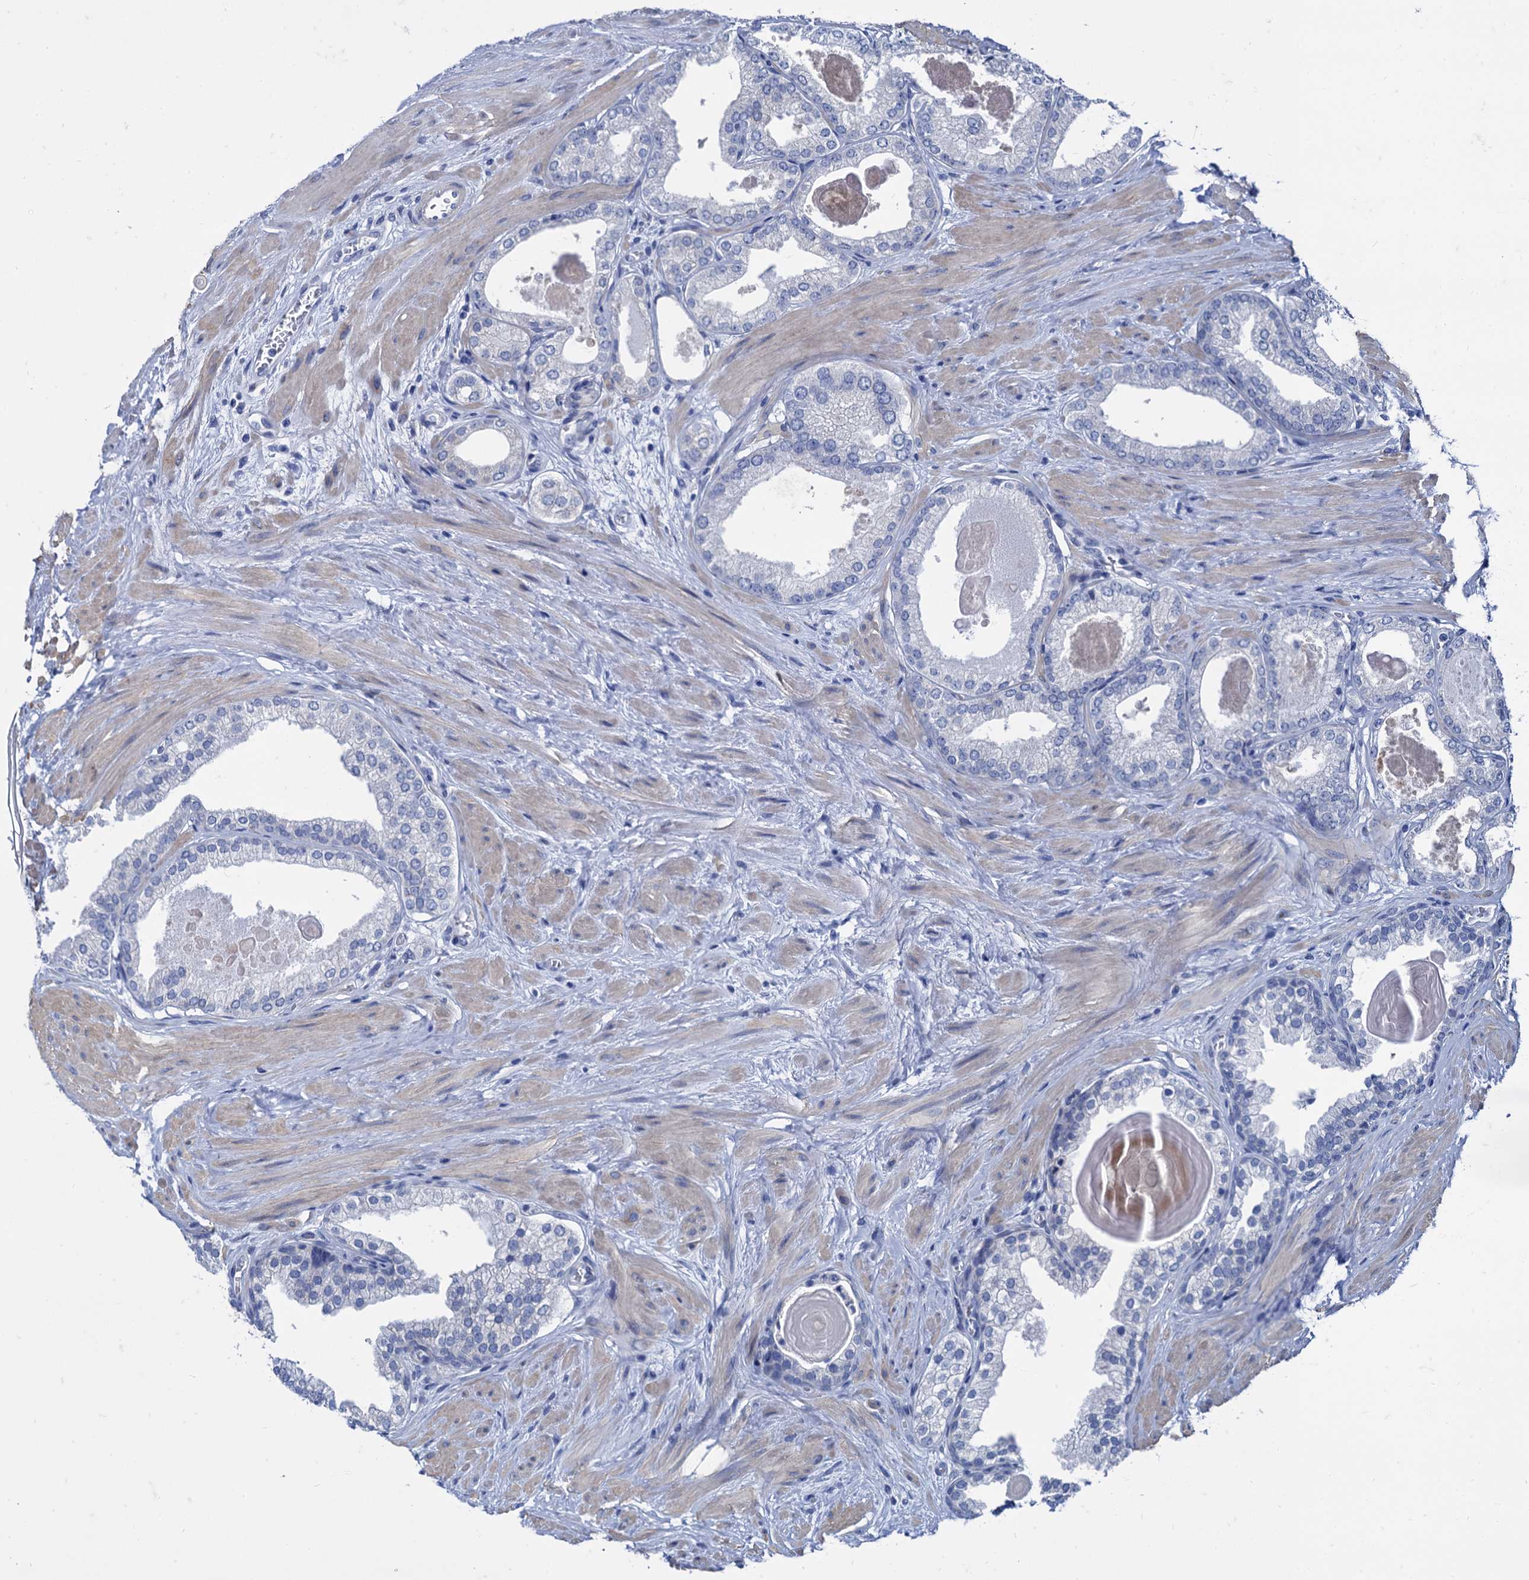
{"staining": {"intensity": "weak", "quantity": "<25%", "location": "cytoplasmic/membranous"}, "tissue": "prostate", "cell_type": "Glandular cells", "image_type": "normal", "snomed": [{"axis": "morphology", "description": "Normal tissue, NOS"}, {"axis": "topography", "description": "Prostate"}], "caption": "Immunohistochemical staining of benign human prostate reveals no significant staining in glandular cells.", "gene": "FOXR2", "patient": {"sex": "male", "age": 48}}